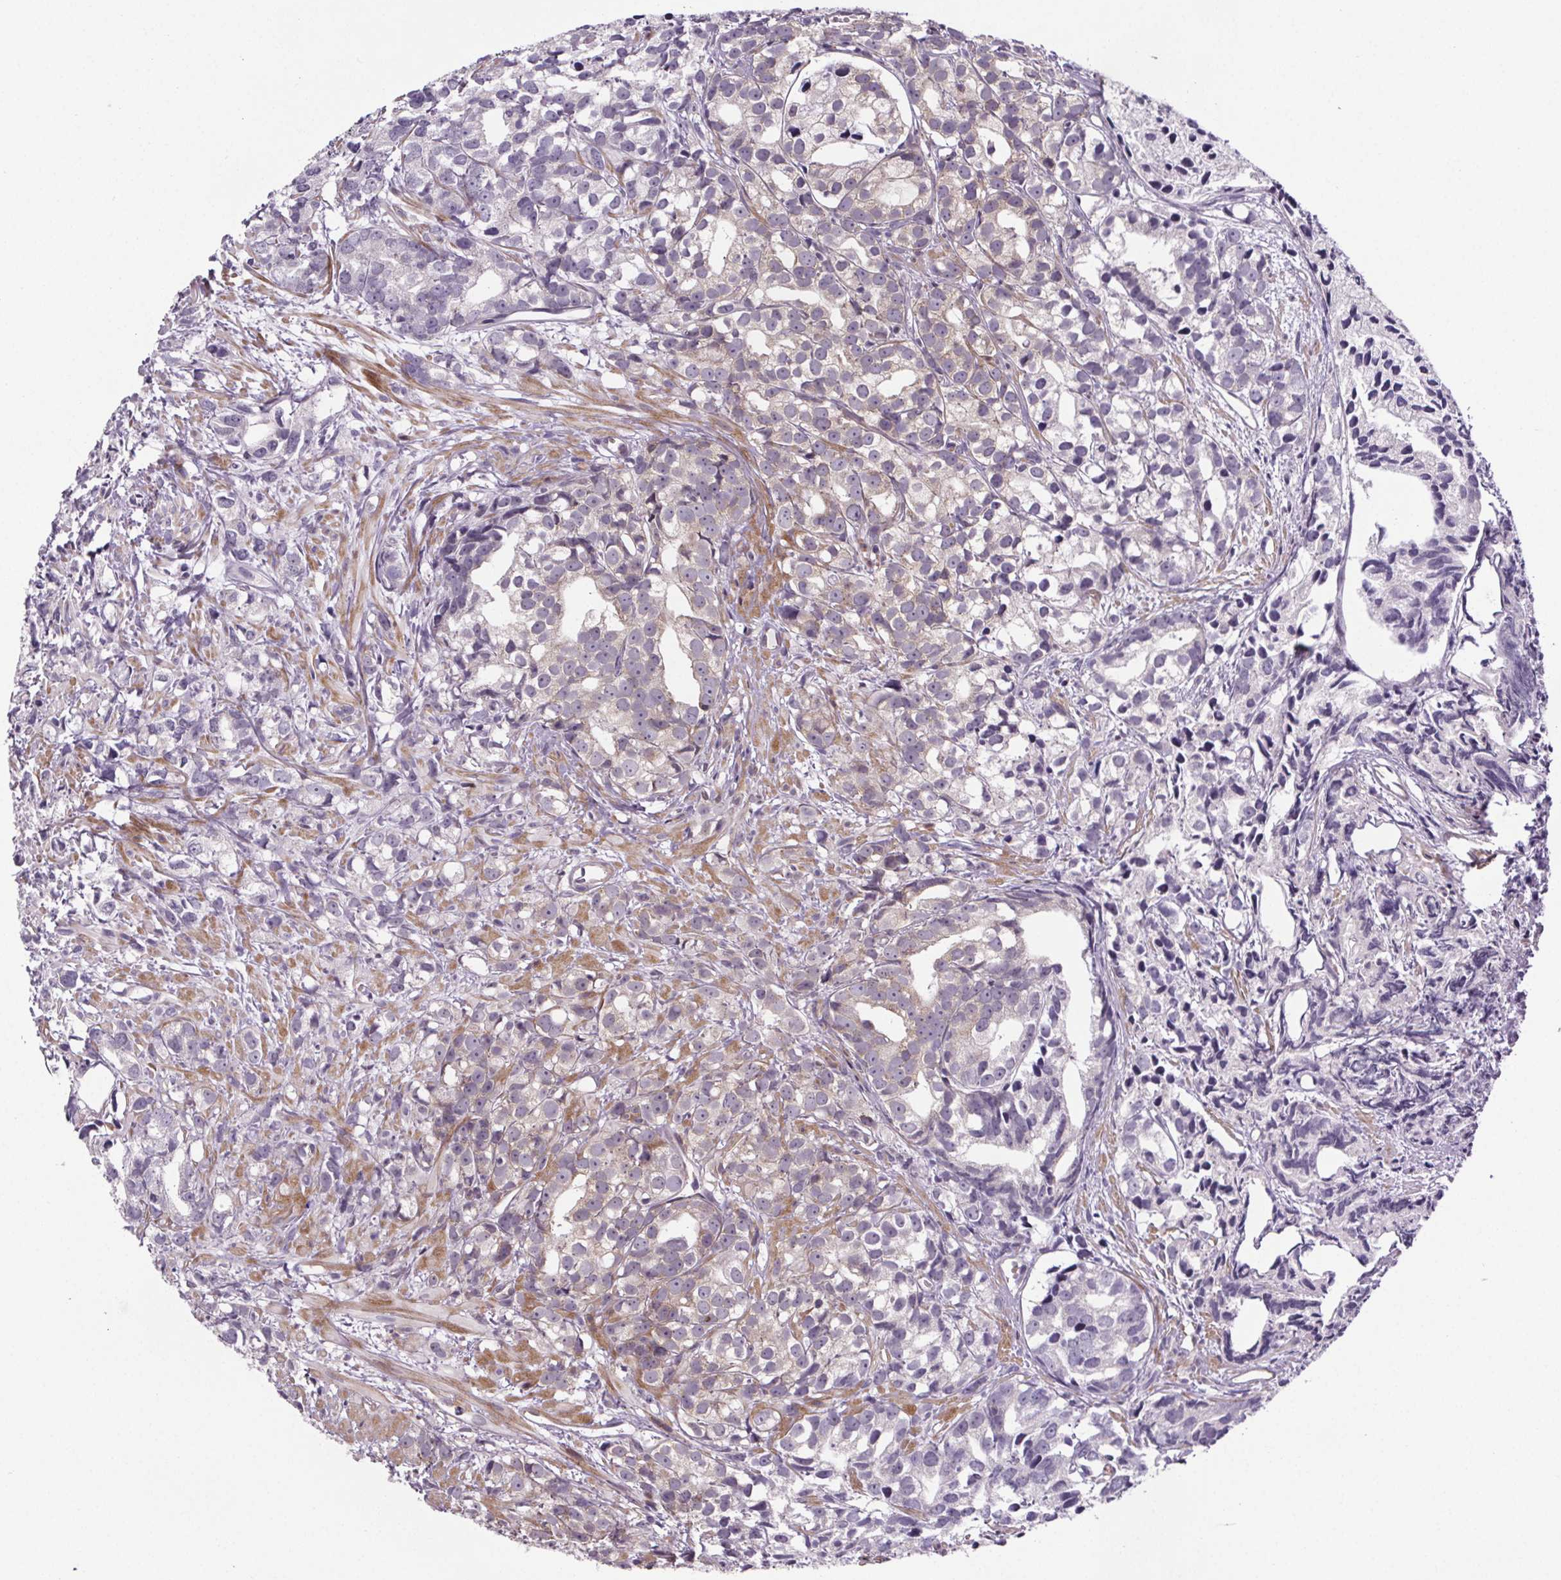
{"staining": {"intensity": "negative", "quantity": "none", "location": "none"}, "tissue": "prostate cancer", "cell_type": "Tumor cells", "image_type": "cancer", "snomed": [{"axis": "morphology", "description": "Adenocarcinoma, High grade"}, {"axis": "topography", "description": "Prostate"}], "caption": "Protein analysis of adenocarcinoma (high-grade) (prostate) exhibits no significant positivity in tumor cells.", "gene": "TTC12", "patient": {"sex": "male", "age": 79}}